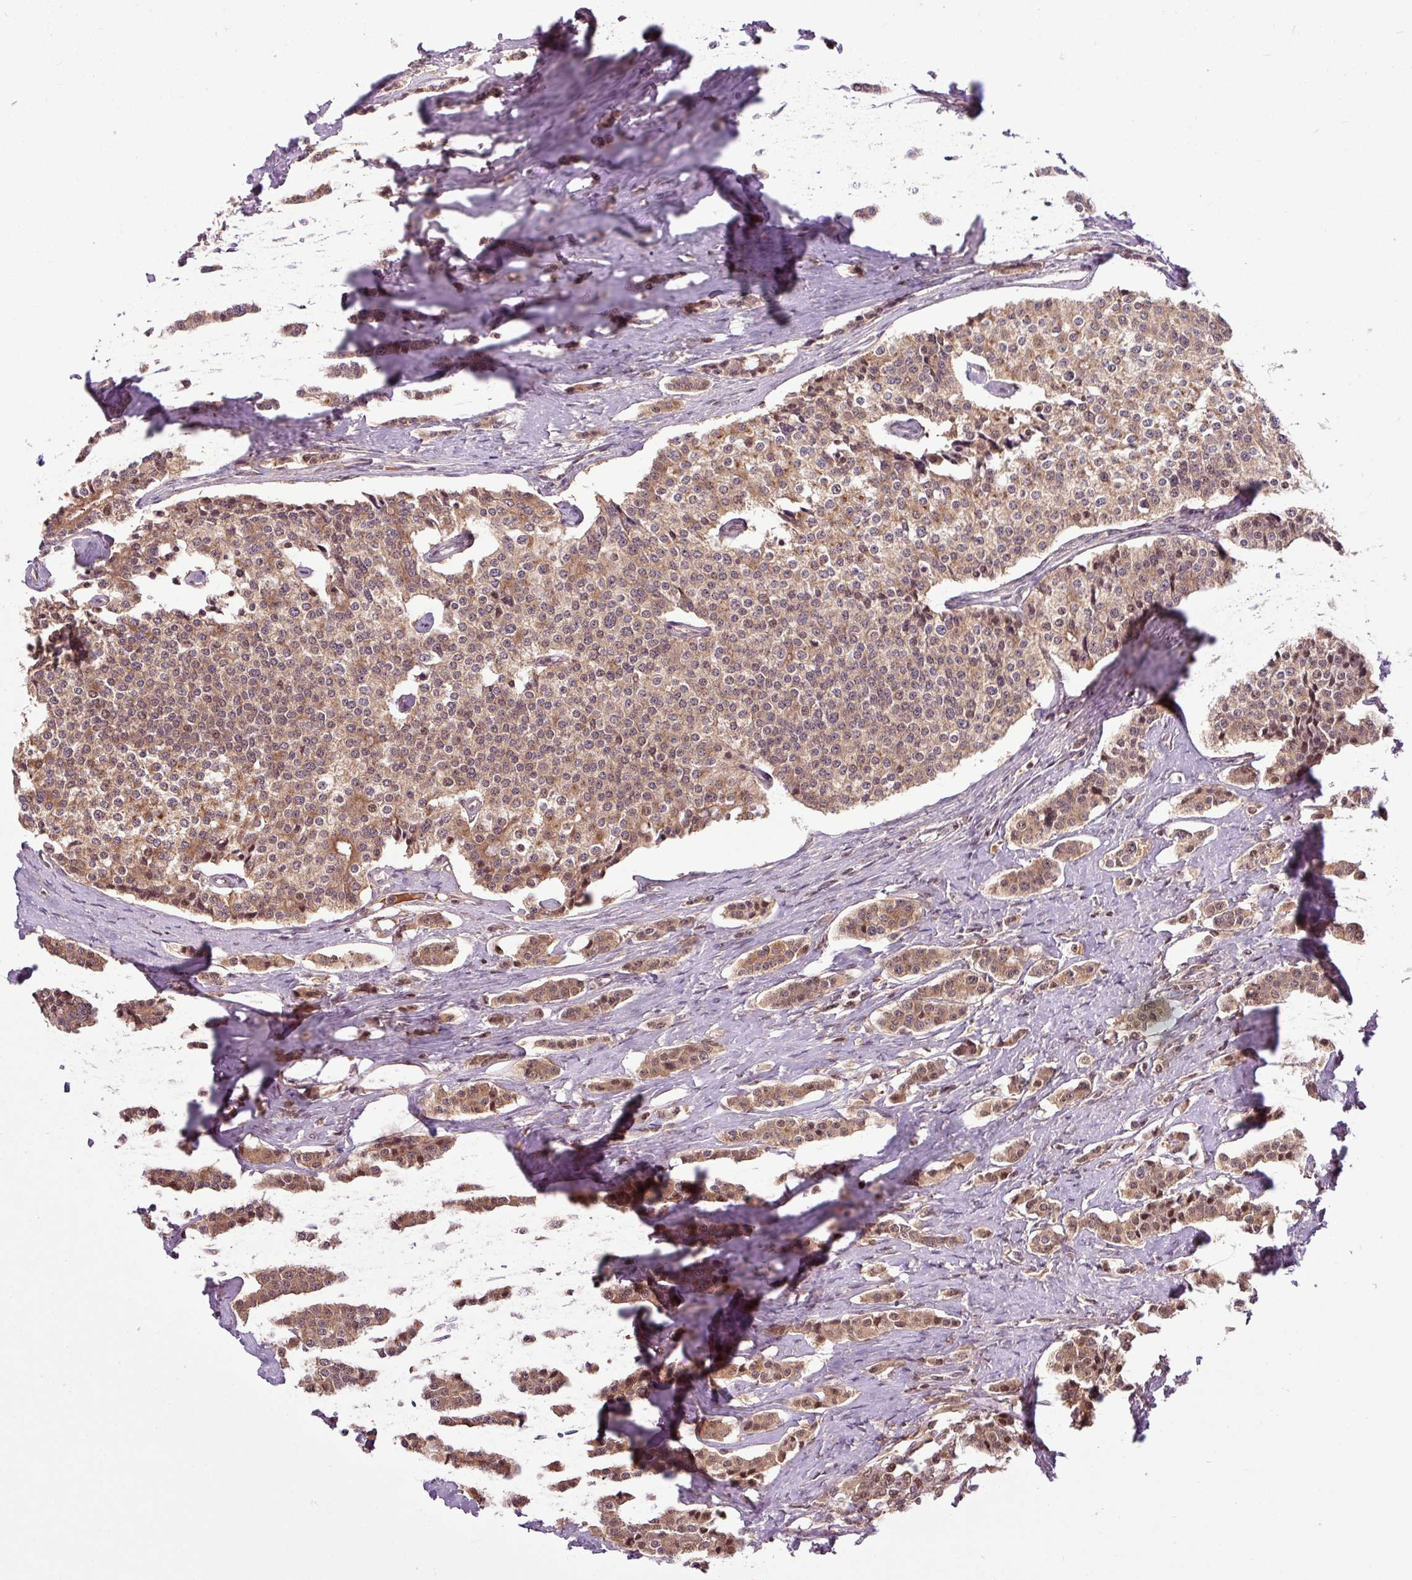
{"staining": {"intensity": "moderate", "quantity": ">75%", "location": "cytoplasmic/membranous"}, "tissue": "carcinoid", "cell_type": "Tumor cells", "image_type": "cancer", "snomed": [{"axis": "morphology", "description": "Carcinoid, malignant, NOS"}, {"axis": "topography", "description": "Small intestine"}], "caption": "This is a photomicrograph of IHC staining of carcinoid, which shows moderate positivity in the cytoplasmic/membranous of tumor cells.", "gene": "ITPKC", "patient": {"sex": "male", "age": 63}}